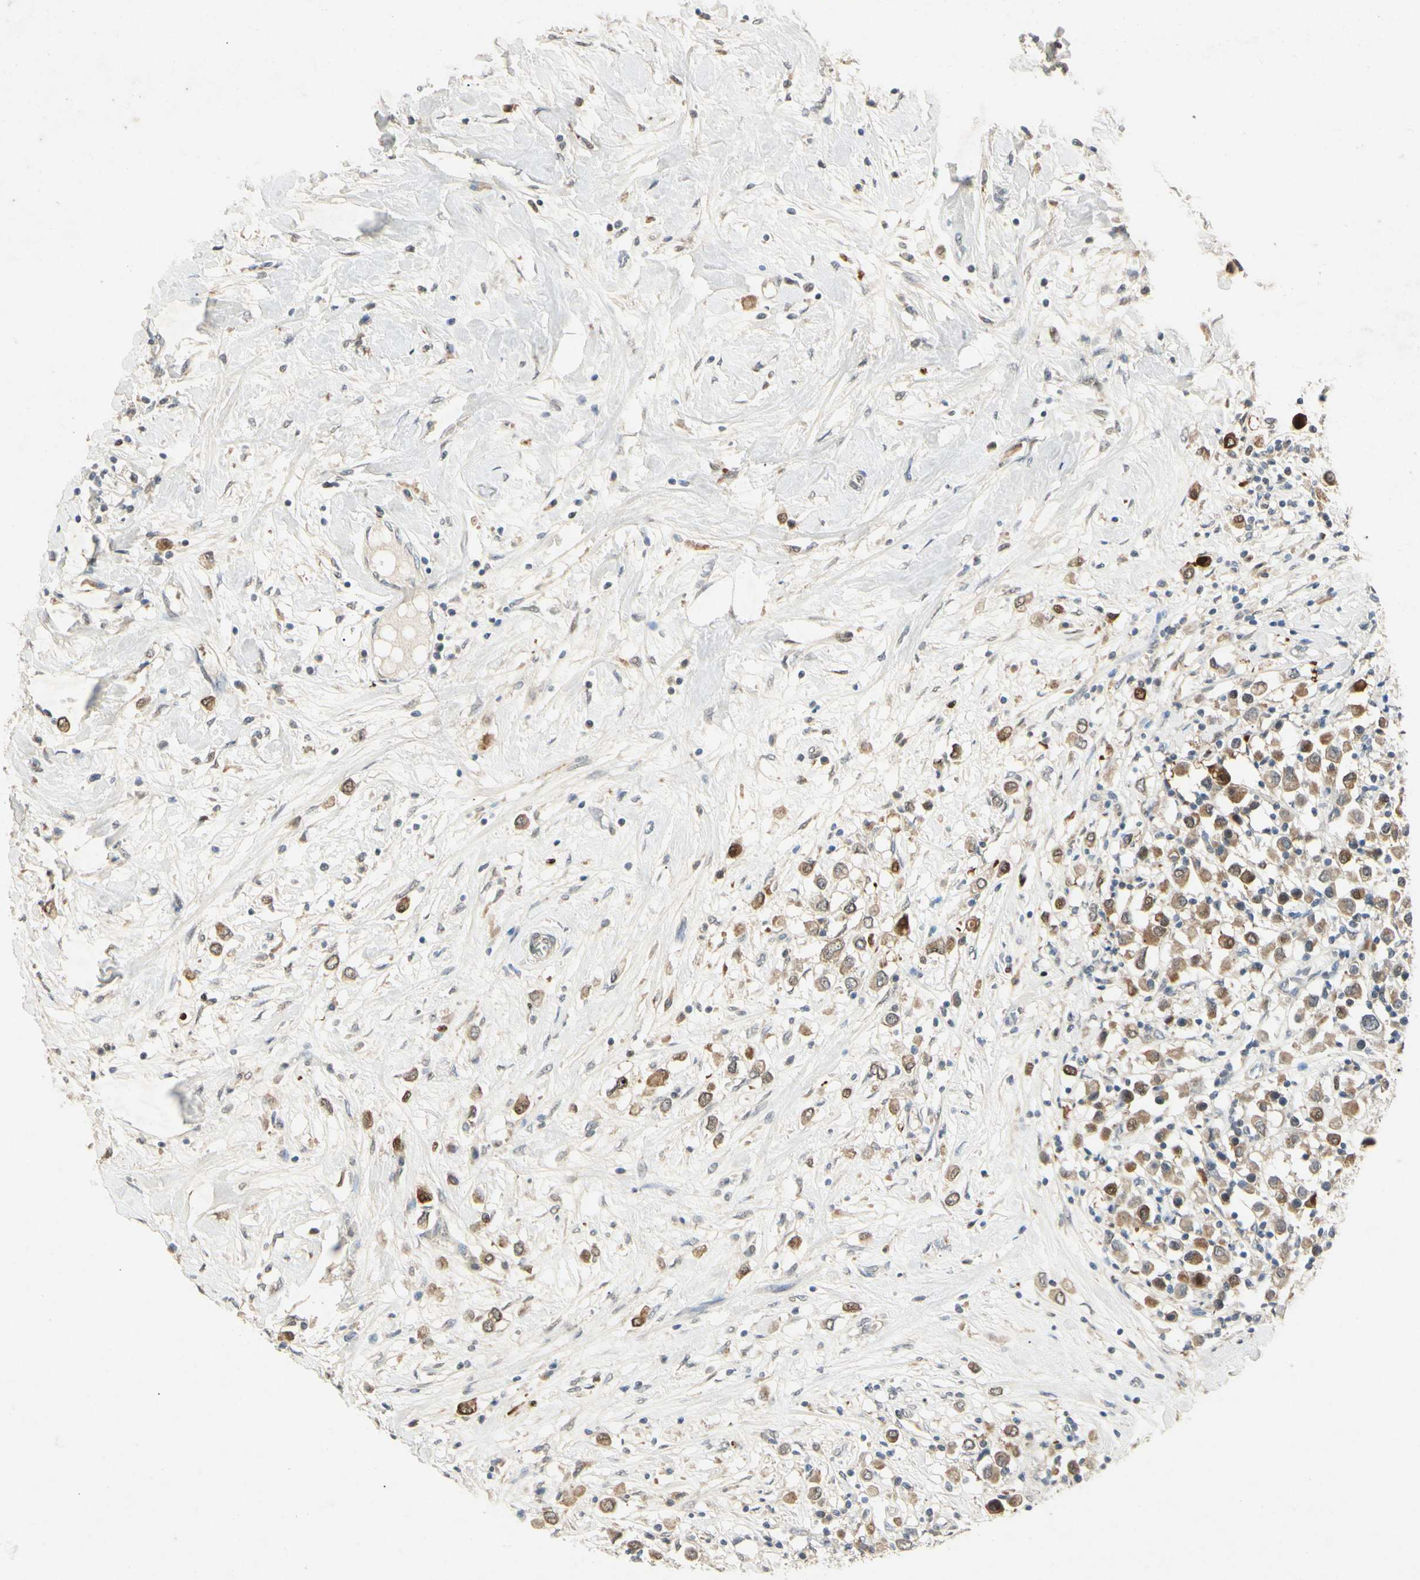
{"staining": {"intensity": "moderate", "quantity": "25%-75%", "location": "cytoplasmic/membranous"}, "tissue": "breast cancer", "cell_type": "Tumor cells", "image_type": "cancer", "snomed": [{"axis": "morphology", "description": "Duct carcinoma"}, {"axis": "topography", "description": "Breast"}], "caption": "Infiltrating ductal carcinoma (breast) stained with immunohistochemistry exhibits moderate cytoplasmic/membranous expression in approximately 25%-75% of tumor cells.", "gene": "HSPA1B", "patient": {"sex": "female", "age": 61}}